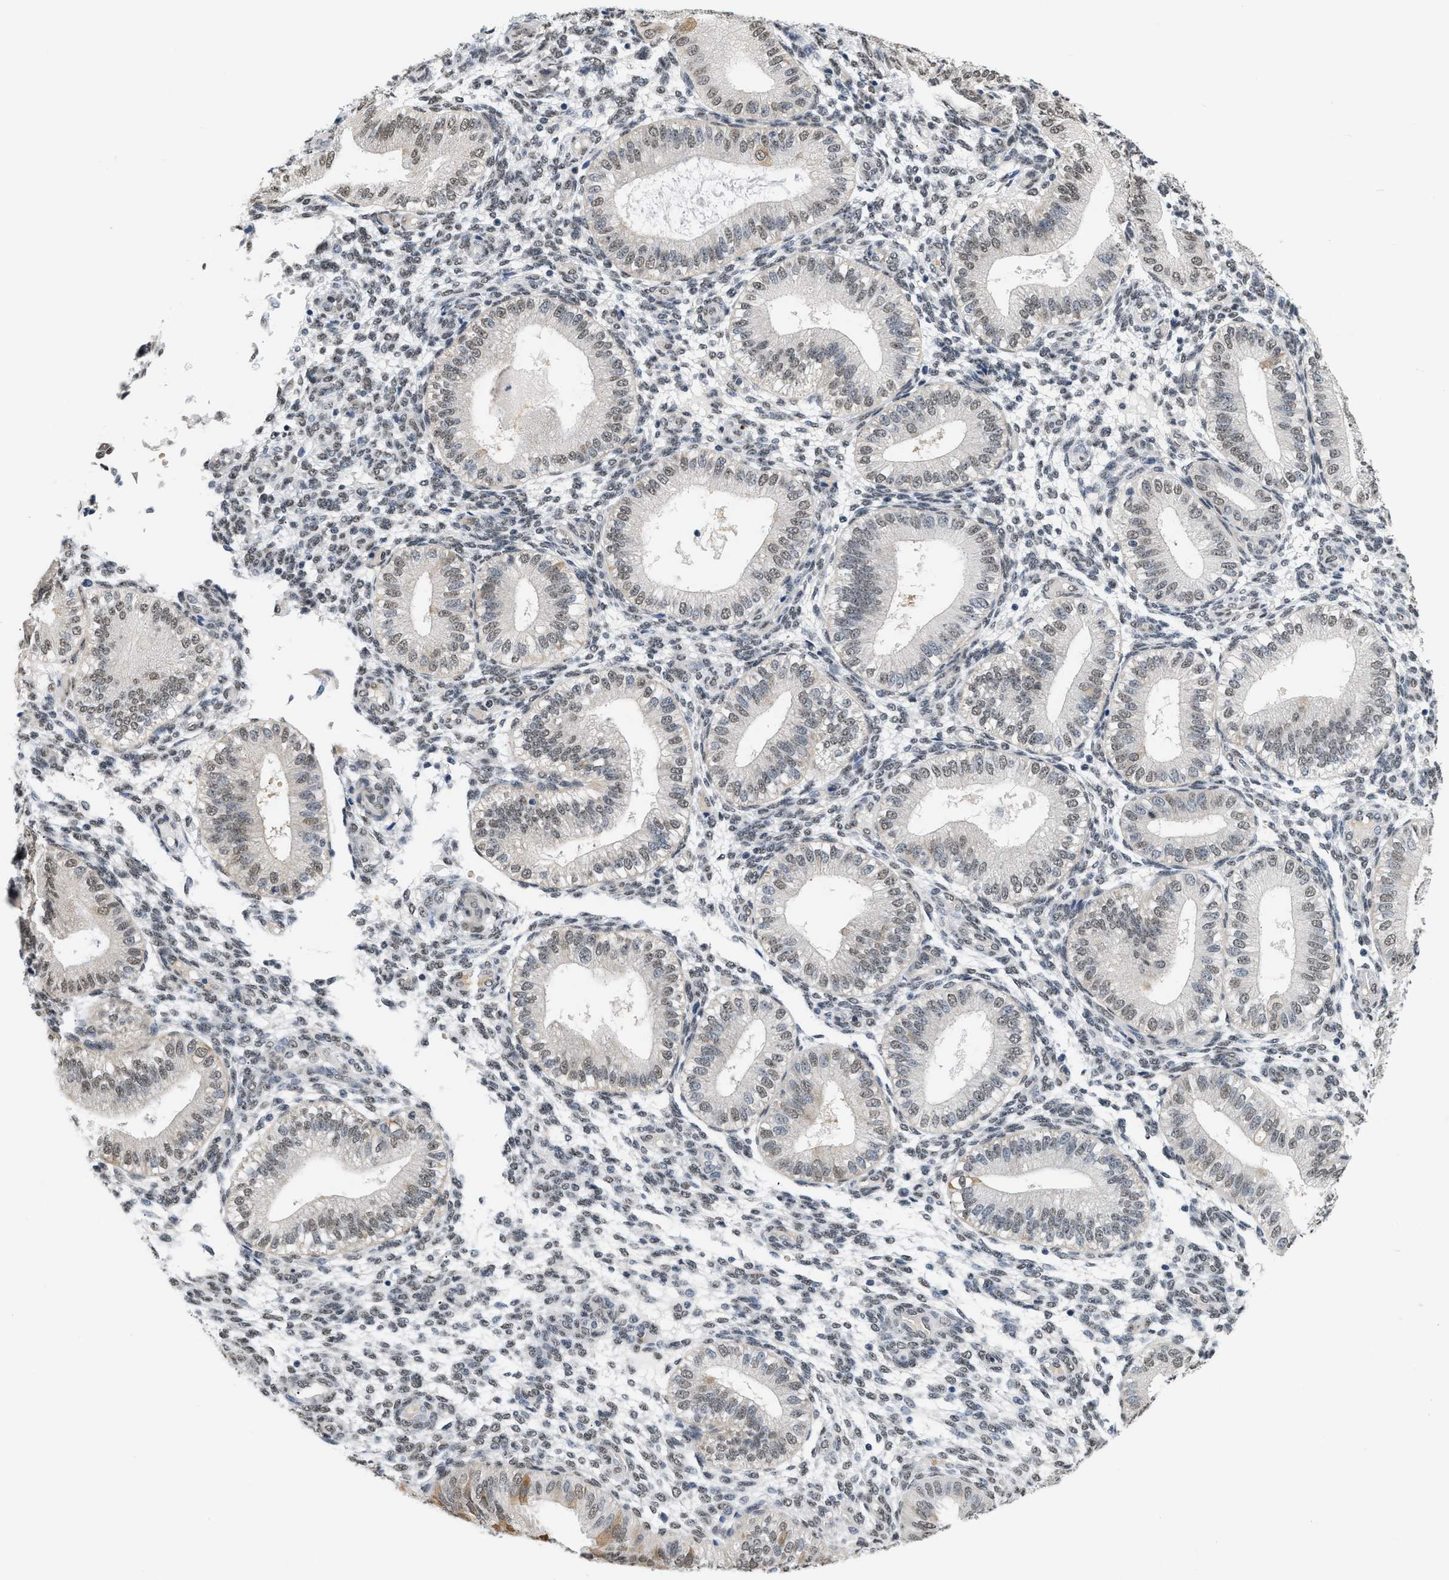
{"staining": {"intensity": "weak", "quantity": "25%-75%", "location": "nuclear"}, "tissue": "endometrium", "cell_type": "Cells in endometrial stroma", "image_type": "normal", "snomed": [{"axis": "morphology", "description": "Normal tissue, NOS"}, {"axis": "topography", "description": "Endometrium"}], "caption": "Weak nuclear staining is appreciated in about 25%-75% of cells in endometrial stroma in normal endometrium. (DAB IHC with brightfield microscopy, high magnification).", "gene": "RAF1", "patient": {"sex": "female", "age": 39}}